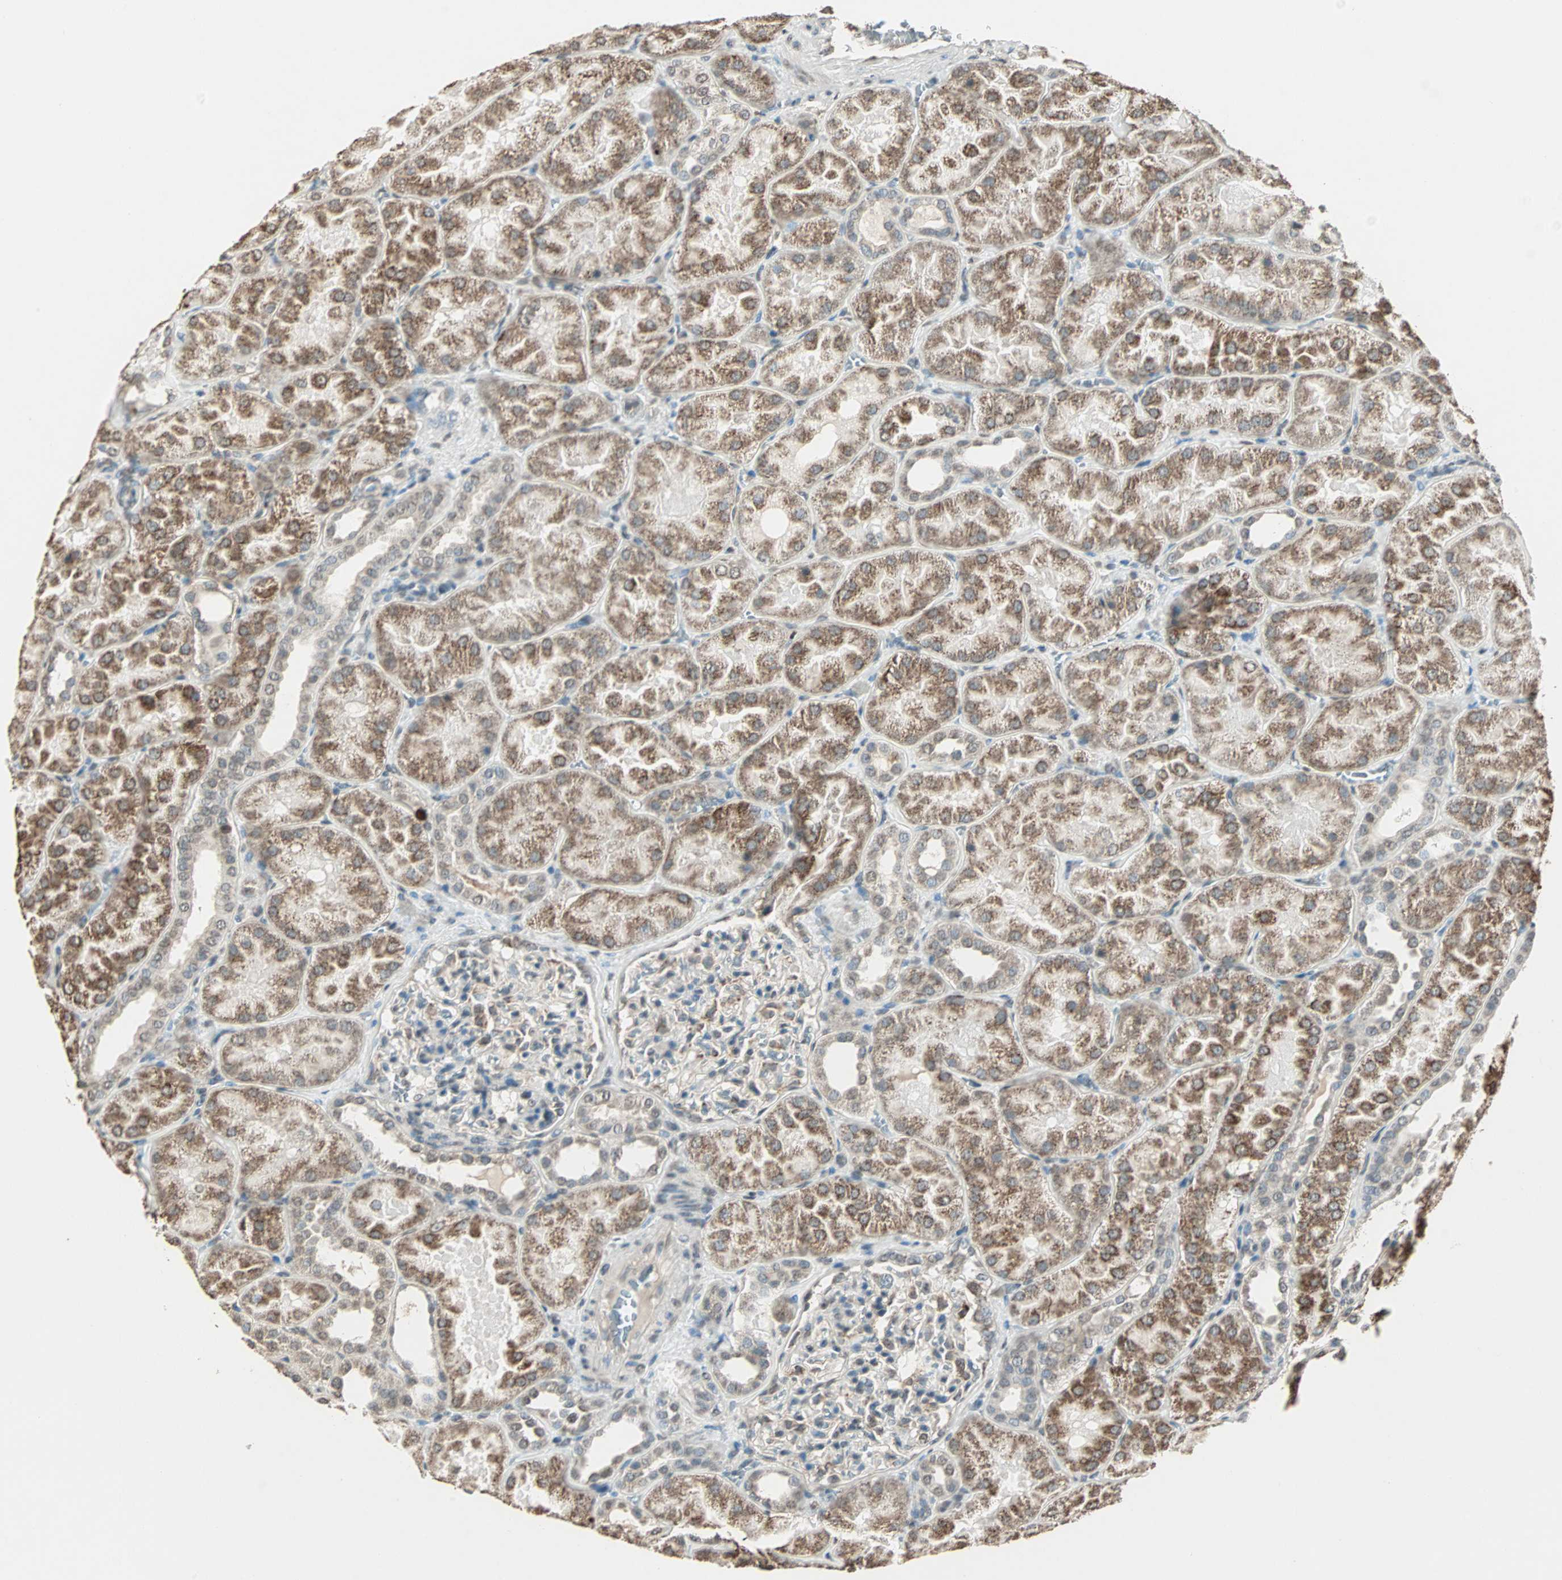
{"staining": {"intensity": "weak", "quantity": "25%-75%", "location": "cytoplasmic/membranous"}, "tissue": "kidney", "cell_type": "Cells in glomeruli", "image_type": "normal", "snomed": [{"axis": "morphology", "description": "Normal tissue, NOS"}, {"axis": "topography", "description": "Kidney"}], "caption": "Kidney was stained to show a protein in brown. There is low levels of weak cytoplasmic/membranous expression in about 25%-75% of cells in glomeruli. The staining is performed using DAB (3,3'-diaminobenzidine) brown chromogen to label protein expression. The nuclei are counter-stained blue using hematoxylin.", "gene": "PRELID1", "patient": {"sex": "male", "age": 28}}